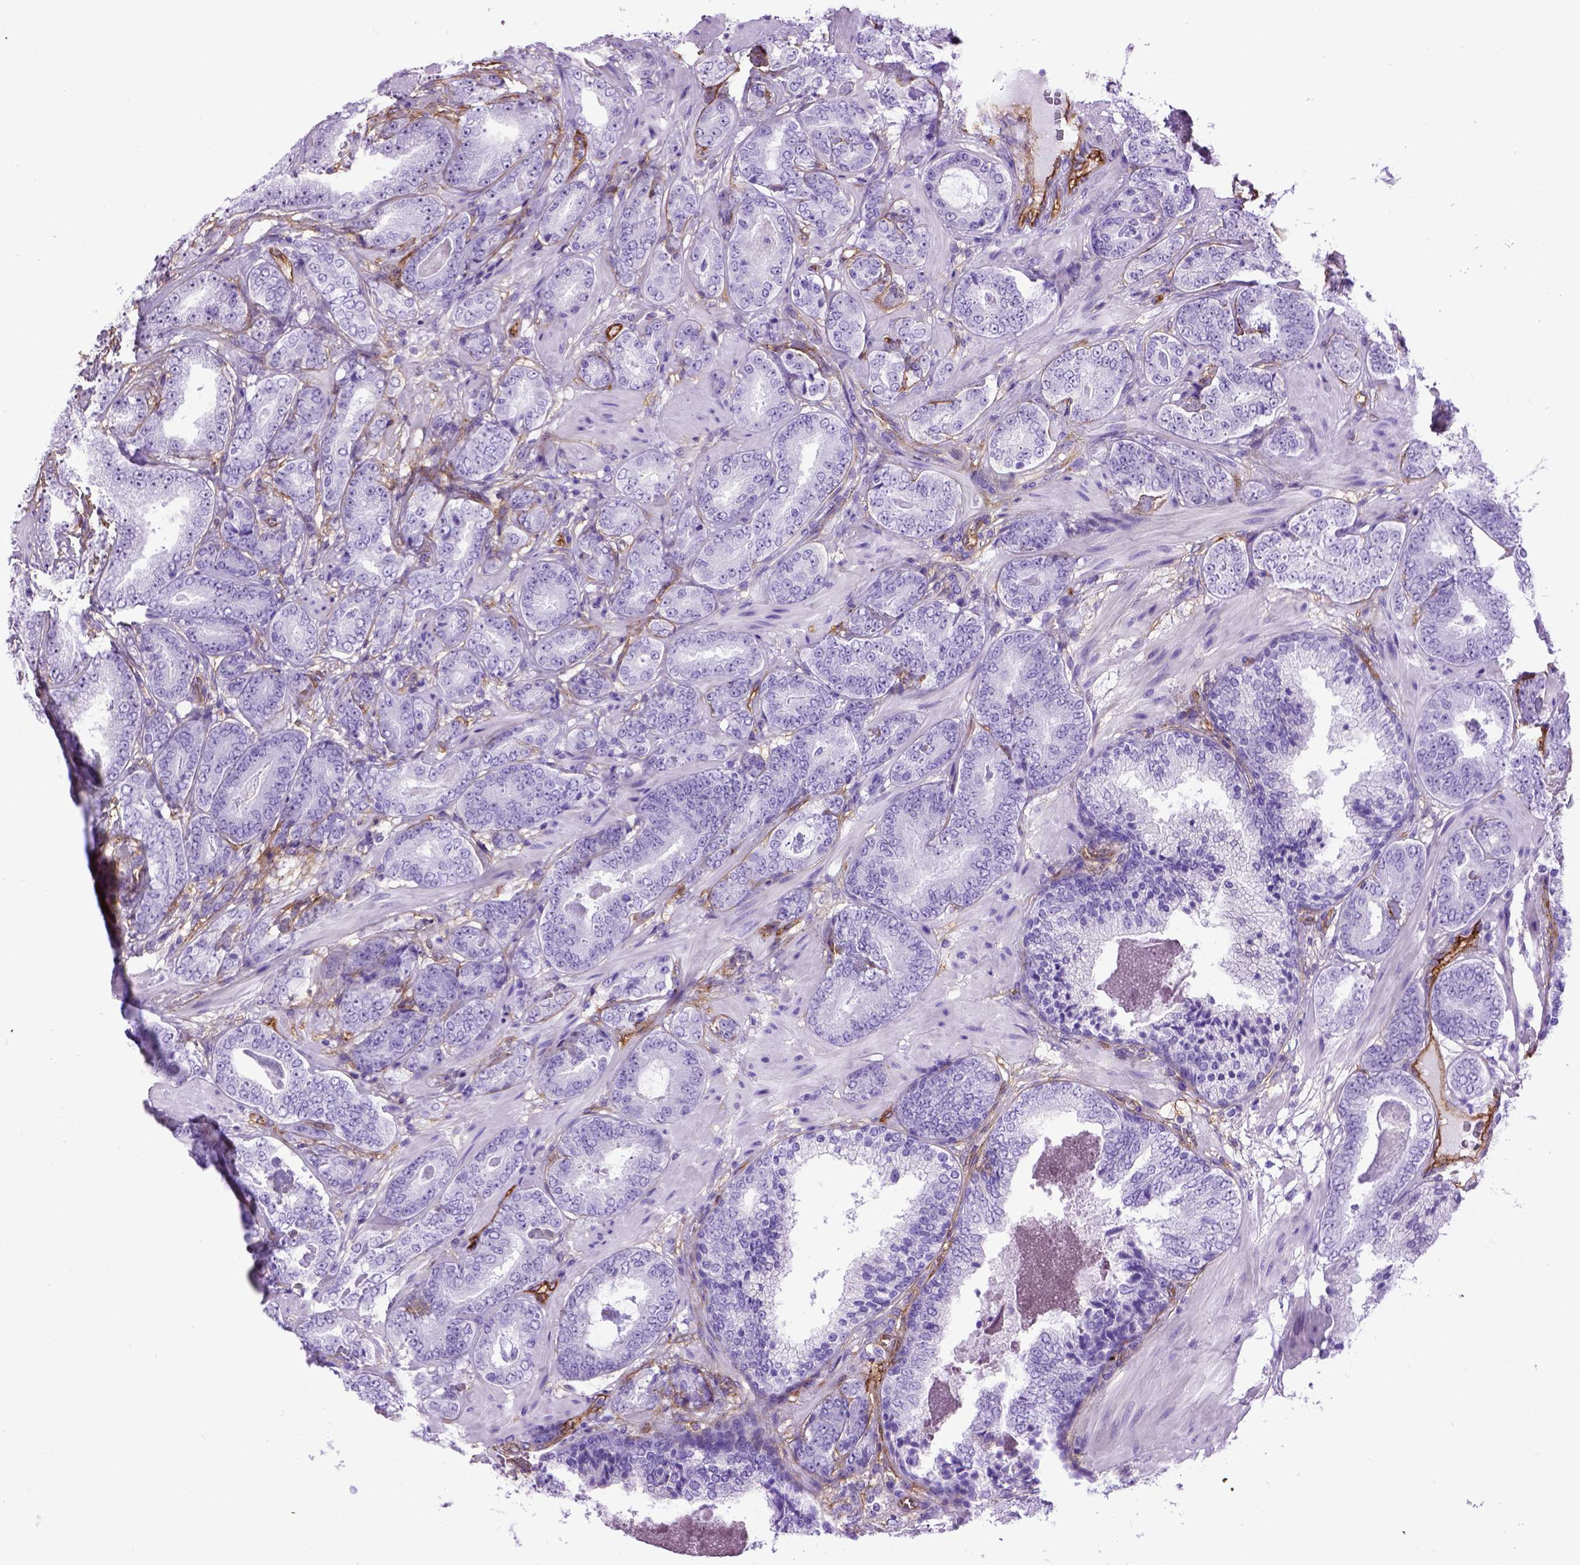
{"staining": {"intensity": "negative", "quantity": "none", "location": "none"}, "tissue": "prostate cancer", "cell_type": "Tumor cells", "image_type": "cancer", "snomed": [{"axis": "morphology", "description": "Adenocarcinoma, Low grade"}, {"axis": "topography", "description": "Prostate"}], "caption": "Immunohistochemical staining of human prostate cancer (adenocarcinoma (low-grade)) exhibits no significant expression in tumor cells.", "gene": "ENG", "patient": {"sex": "male", "age": 60}}